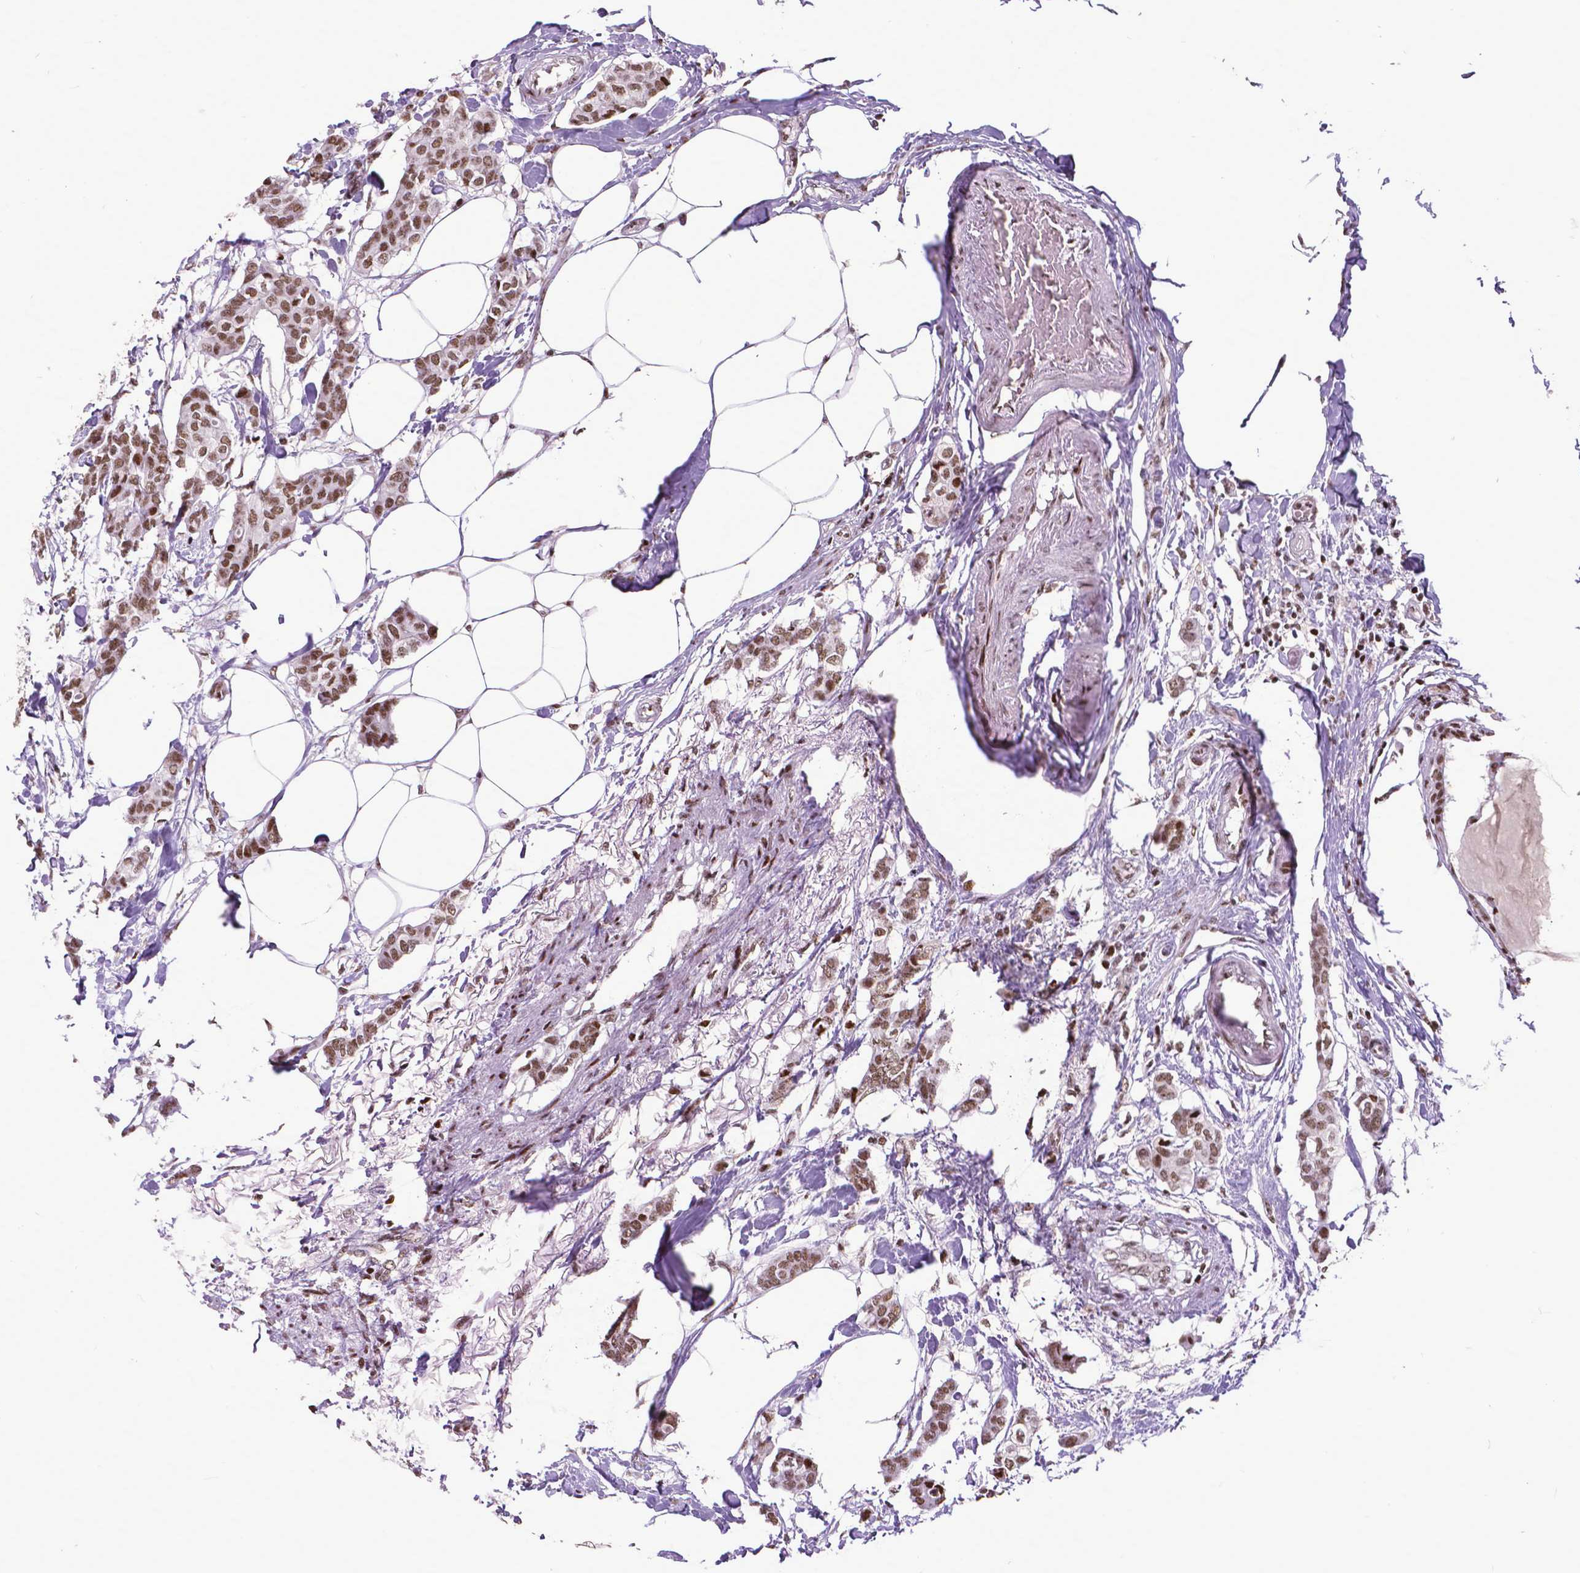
{"staining": {"intensity": "moderate", "quantity": ">75%", "location": "nuclear"}, "tissue": "breast cancer", "cell_type": "Tumor cells", "image_type": "cancer", "snomed": [{"axis": "morphology", "description": "Duct carcinoma"}, {"axis": "topography", "description": "Breast"}], "caption": "Immunohistochemical staining of intraductal carcinoma (breast) reveals medium levels of moderate nuclear protein staining in about >75% of tumor cells.", "gene": "CTCF", "patient": {"sex": "female", "age": 62}}